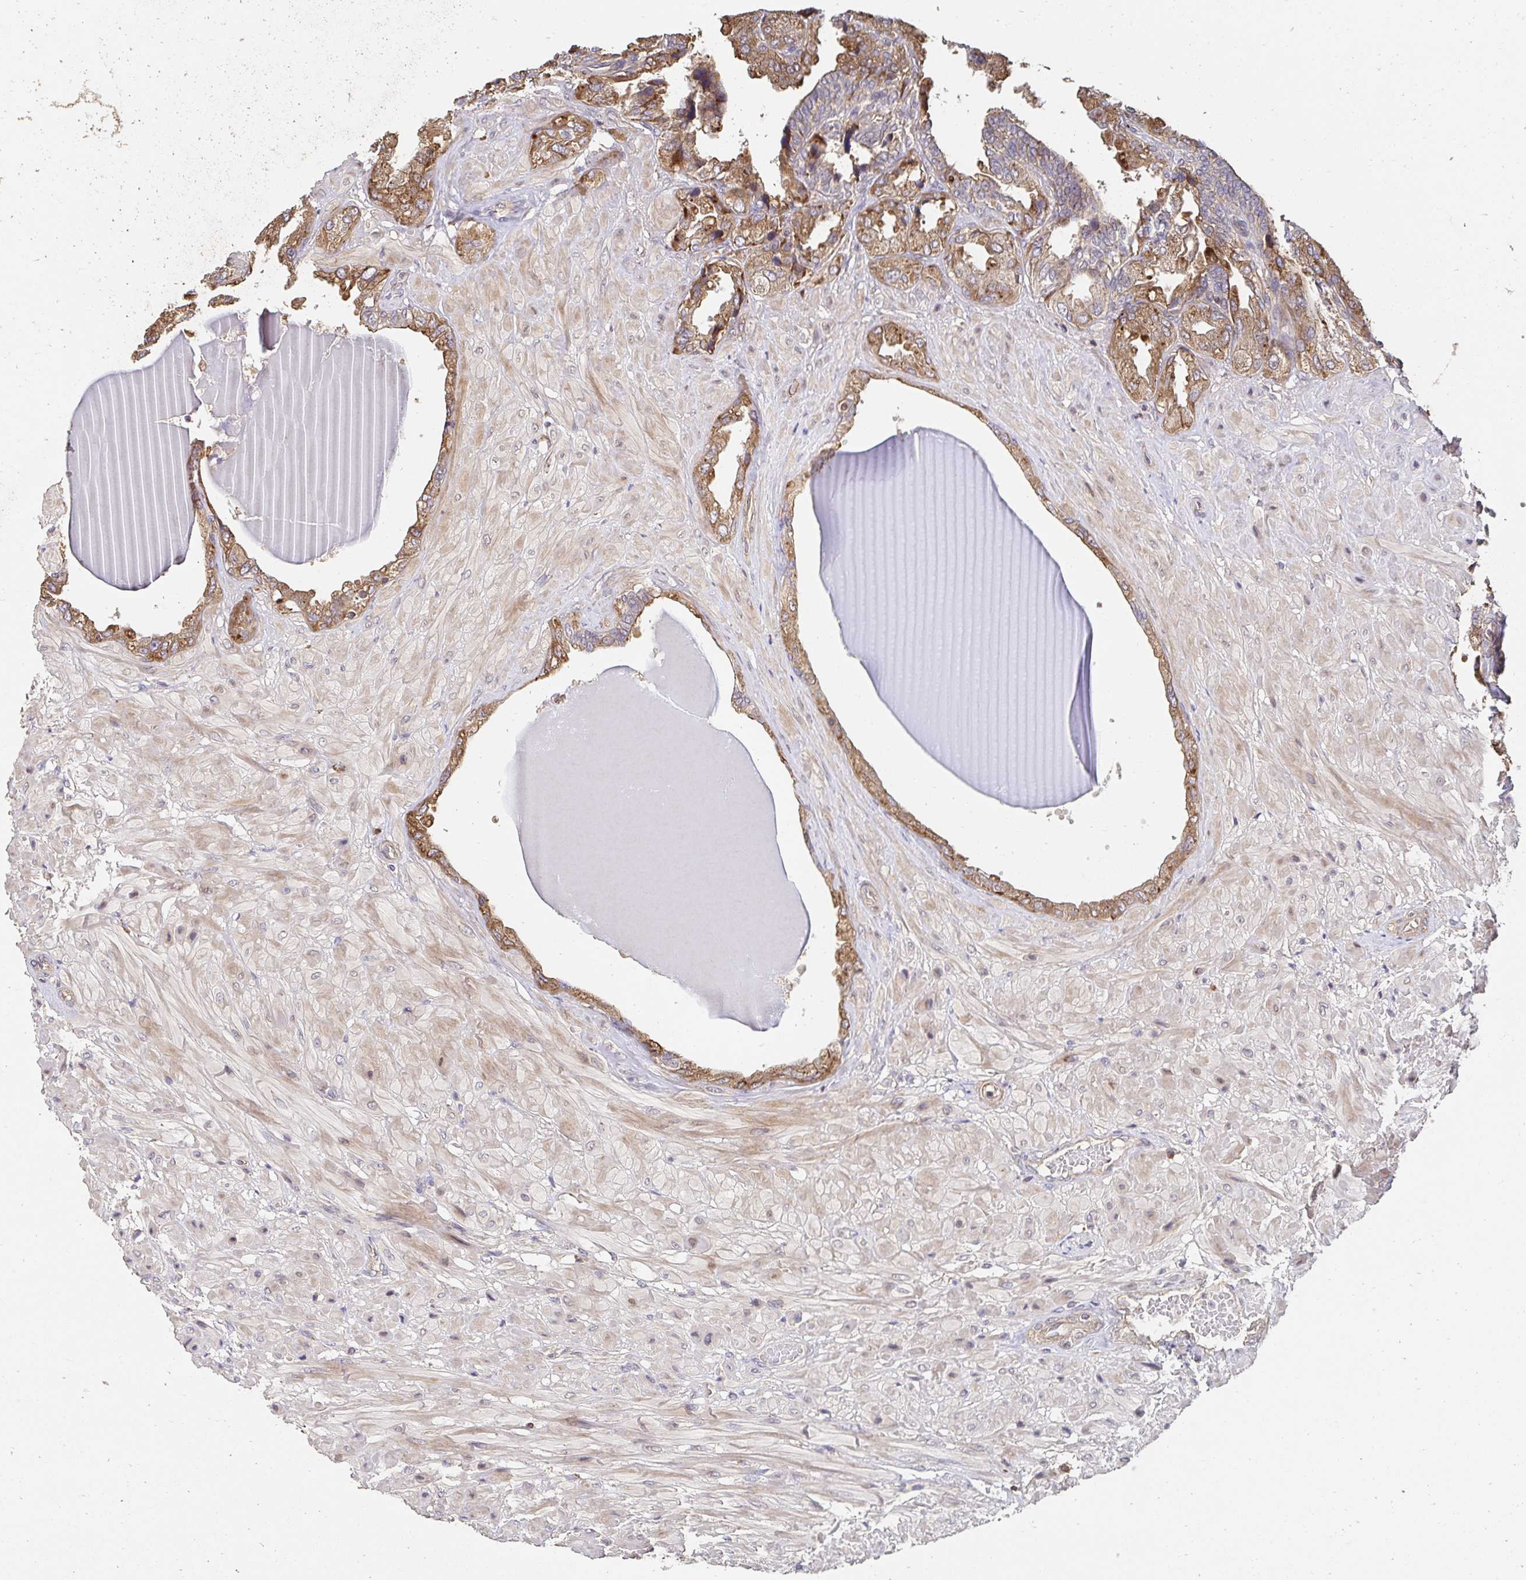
{"staining": {"intensity": "moderate", "quantity": ">75%", "location": "cytoplasmic/membranous"}, "tissue": "seminal vesicle", "cell_type": "Glandular cells", "image_type": "normal", "snomed": [{"axis": "morphology", "description": "Normal tissue, NOS"}, {"axis": "topography", "description": "Seminal veicle"}], "caption": "This is a photomicrograph of immunohistochemistry (IHC) staining of normal seminal vesicle, which shows moderate expression in the cytoplasmic/membranous of glandular cells.", "gene": "APBB1", "patient": {"sex": "male", "age": 55}}